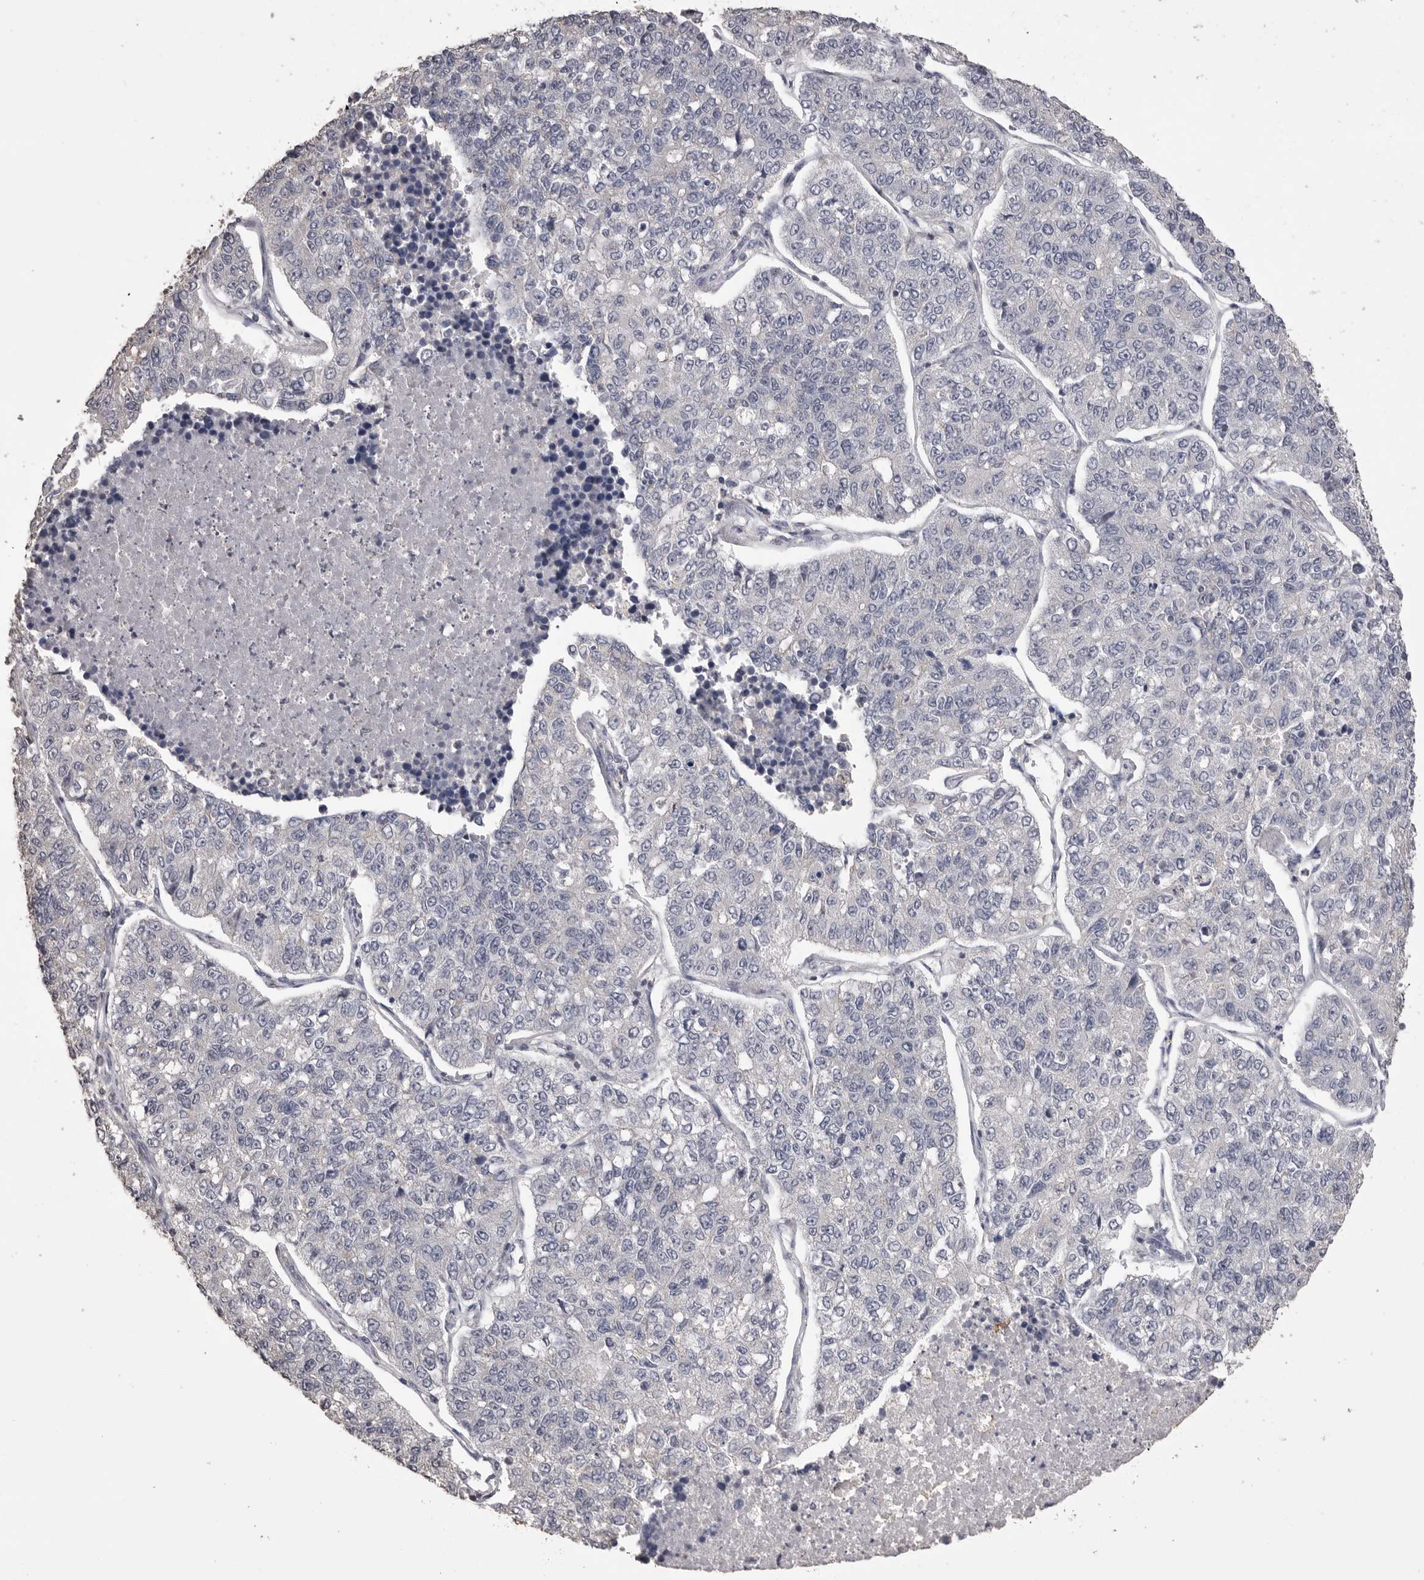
{"staining": {"intensity": "negative", "quantity": "none", "location": "none"}, "tissue": "lung cancer", "cell_type": "Tumor cells", "image_type": "cancer", "snomed": [{"axis": "morphology", "description": "Adenocarcinoma, NOS"}, {"axis": "topography", "description": "Lung"}], "caption": "A photomicrograph of human lung cancer is negative for staining in tumor cells.", "gene": "MMP7", "patient": {"sex": "male", "age": 49}}